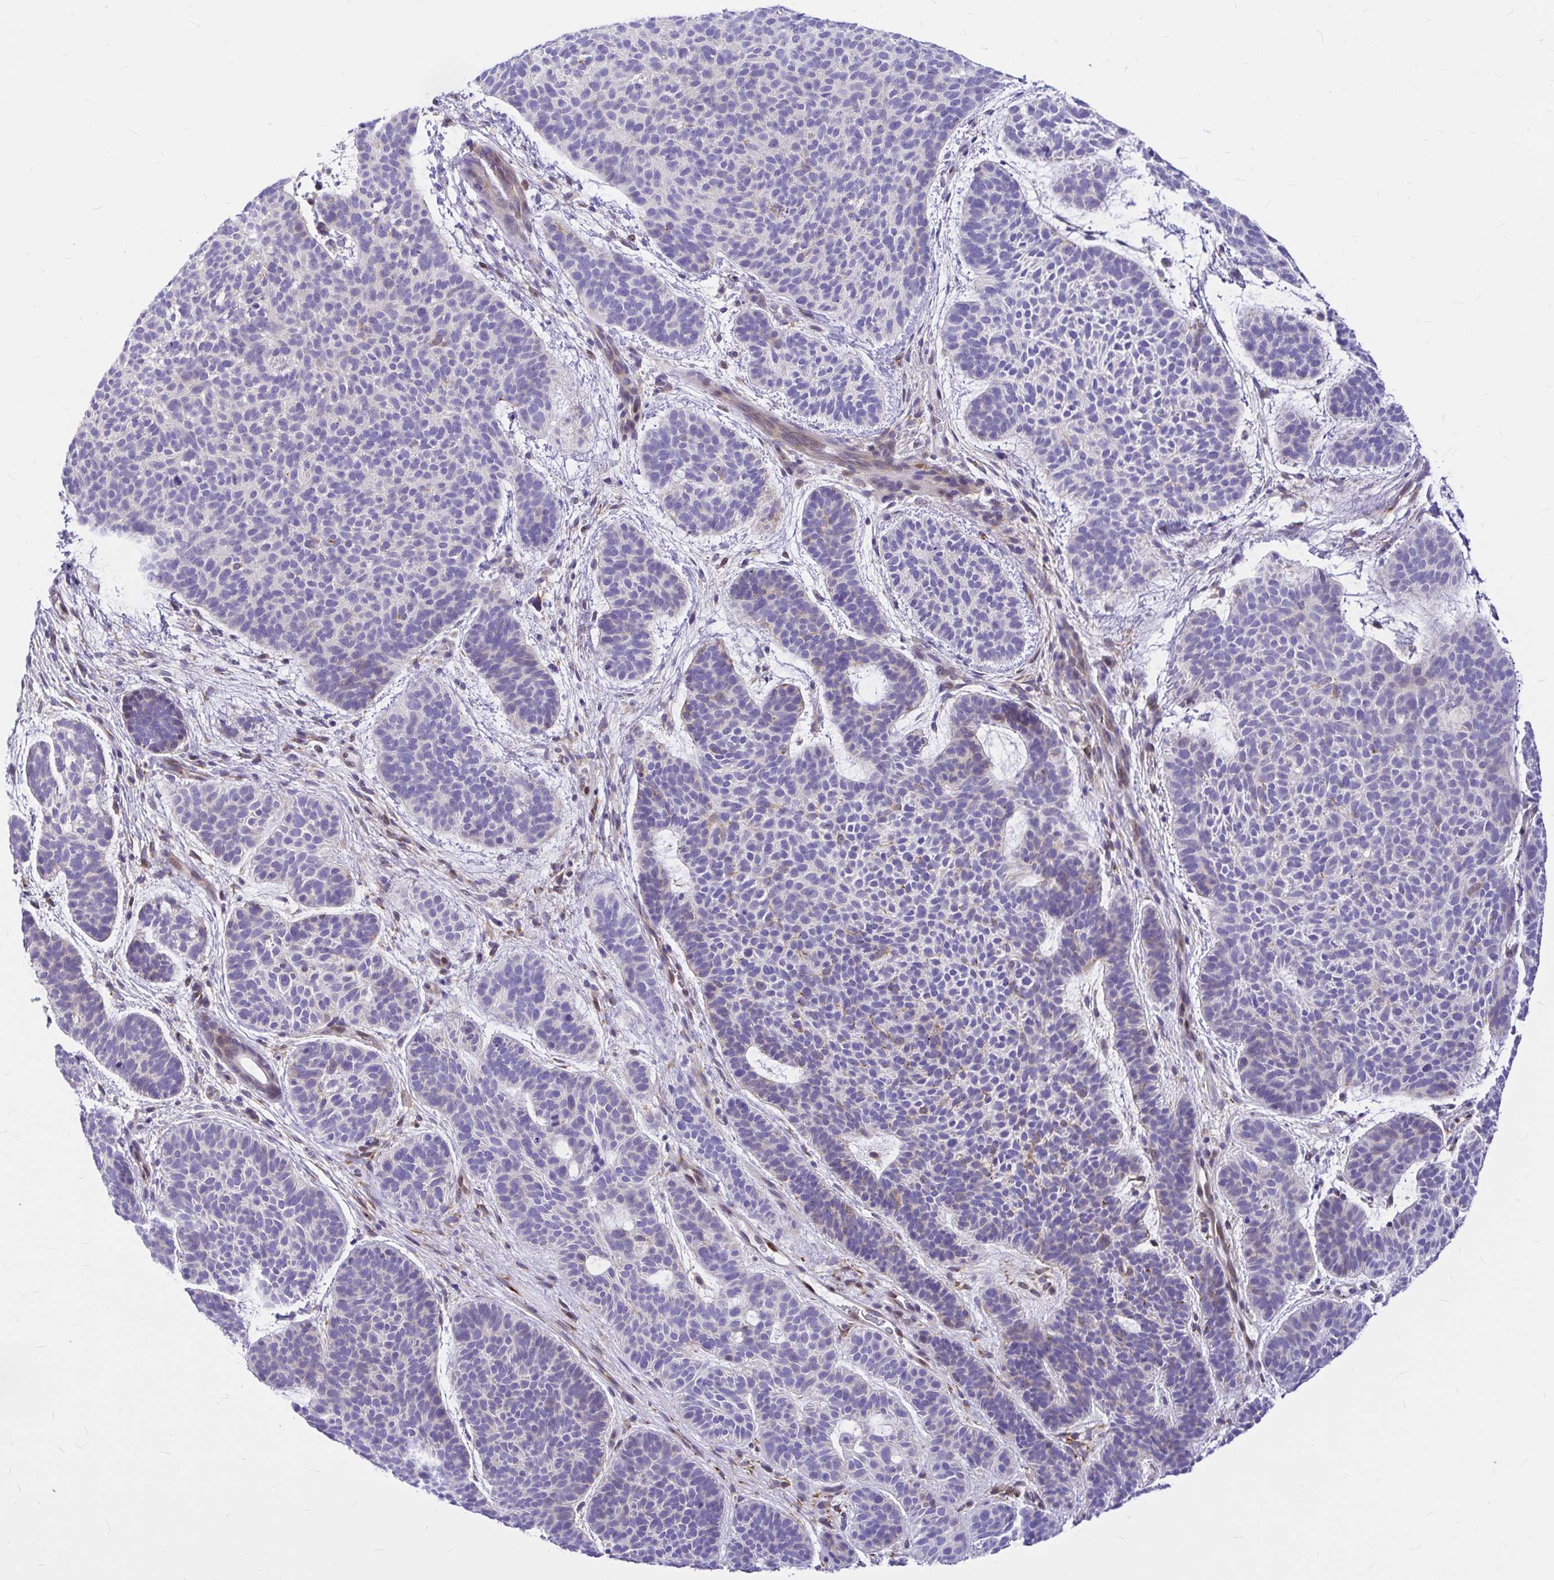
{"staining": {"intensity": "negative", "quantity": "none", "location": "none"}, "tissue": "skin cancer", "cell_type": "Tumor cells", "image_type": "cancer", "snomed": [{"axis": "morphology", "description": "Basal cell carcinoma"}, {"axis": "topography", "description": "Skin"}, {"axis": "topography", "description": "Skin of face"}], "caption": "Immunohistochemistry (IHC) of skin cancer exhibits no expression in tumor cells. (DAB IHC with hematoxylin counter stain).", "gene": "GABBR2", "patient": {"sex": "male", "age": 73}}